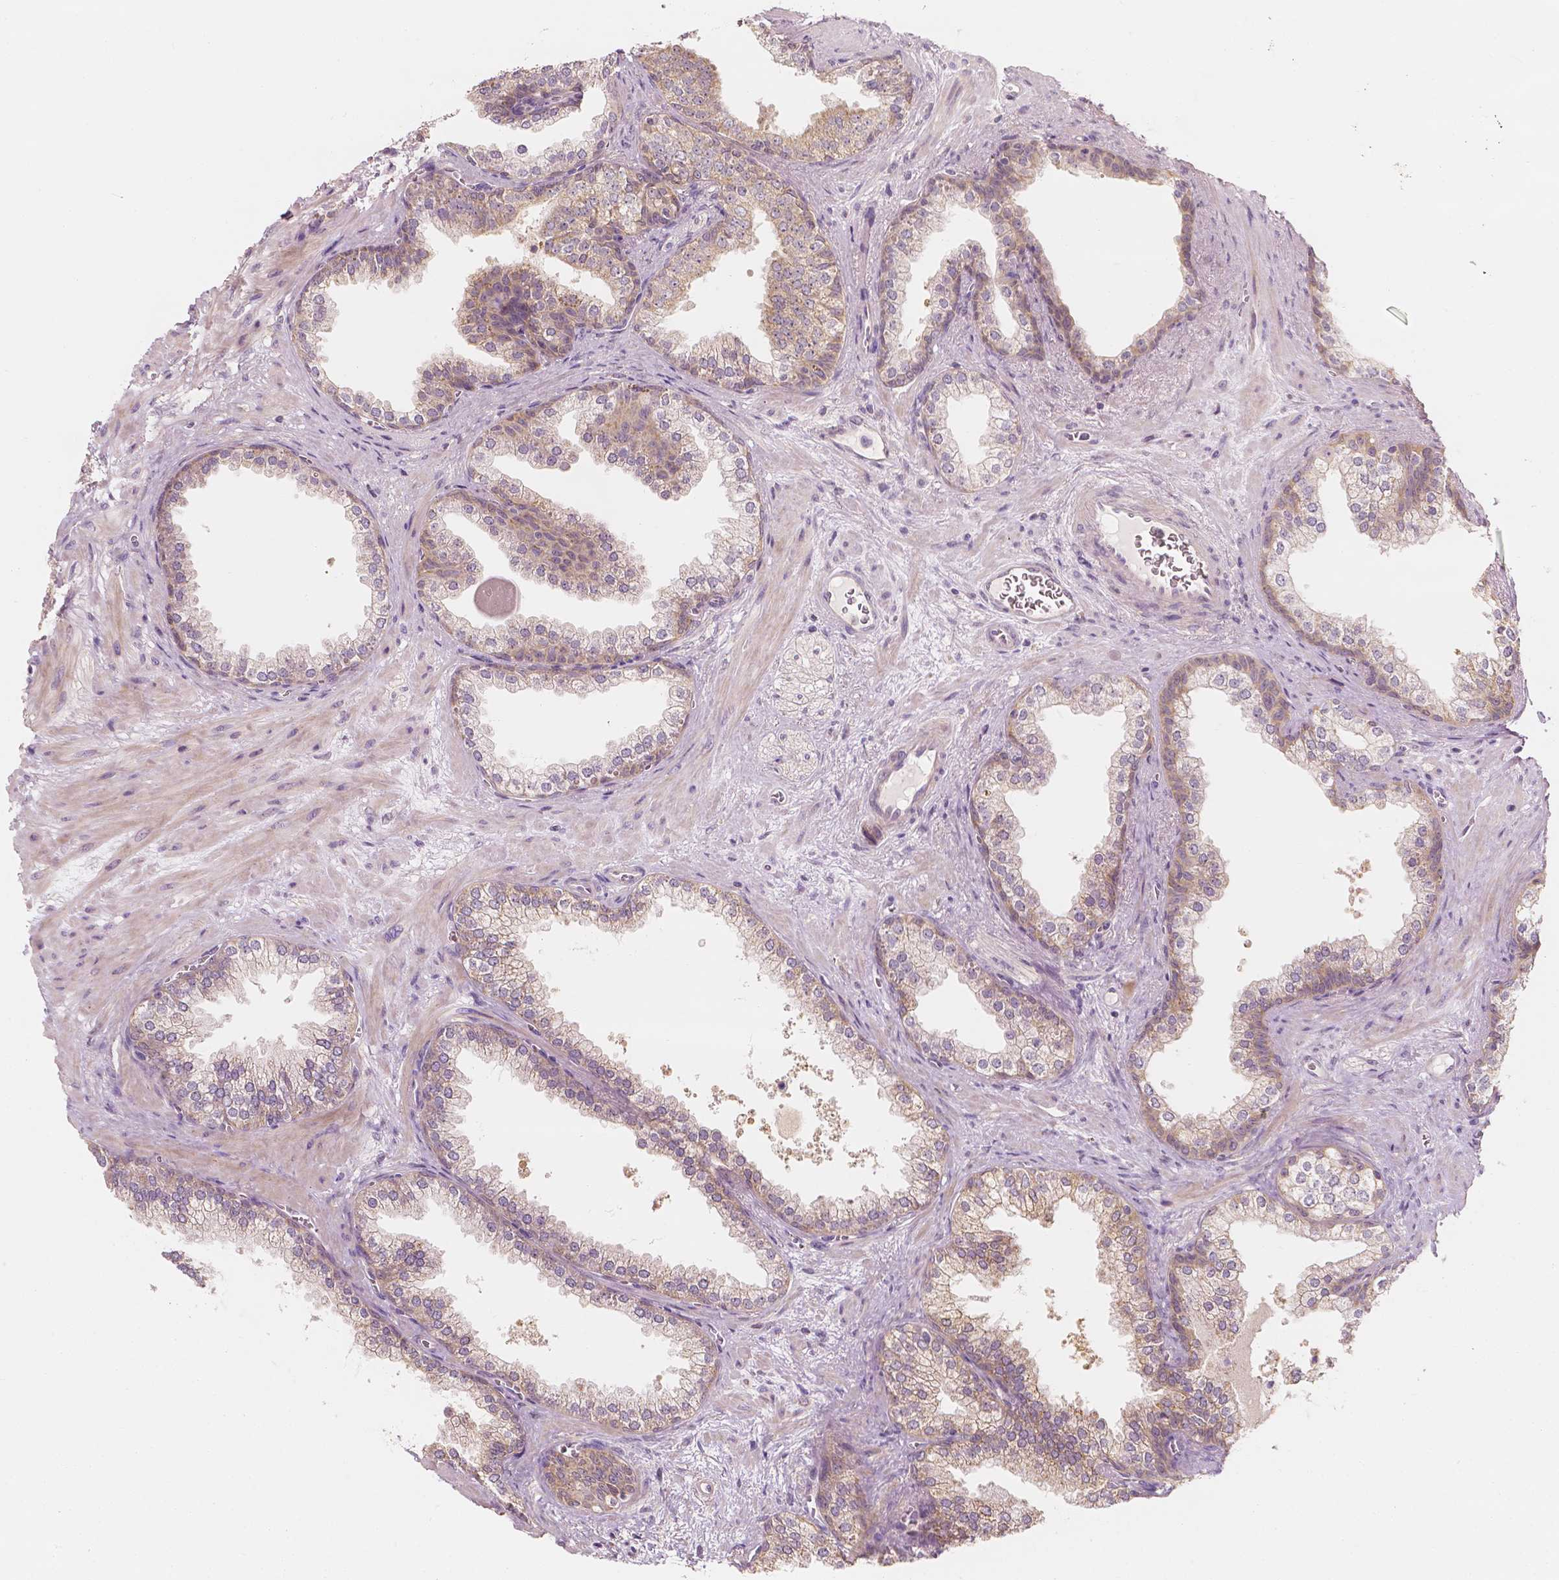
{"staining": {"intensity": "moderate", "quantity": "25%-75%", "location": "cytoplasmic/membranous"}, "tissue": "prostate", "cell_type": "Glandular cells", "image_type": "normal", "snomed": [{"axis": "morphology", "description": "Normal tissue, NOS"}, {"axis": "topography", "description": "Prostate"}], "caption": "Prostate stained for a protein reveals moderate cytoplasmic/membranous positivity in glandular cells.", "gene": "SHPK", "patient": {"sex": "male", "age": 79}}